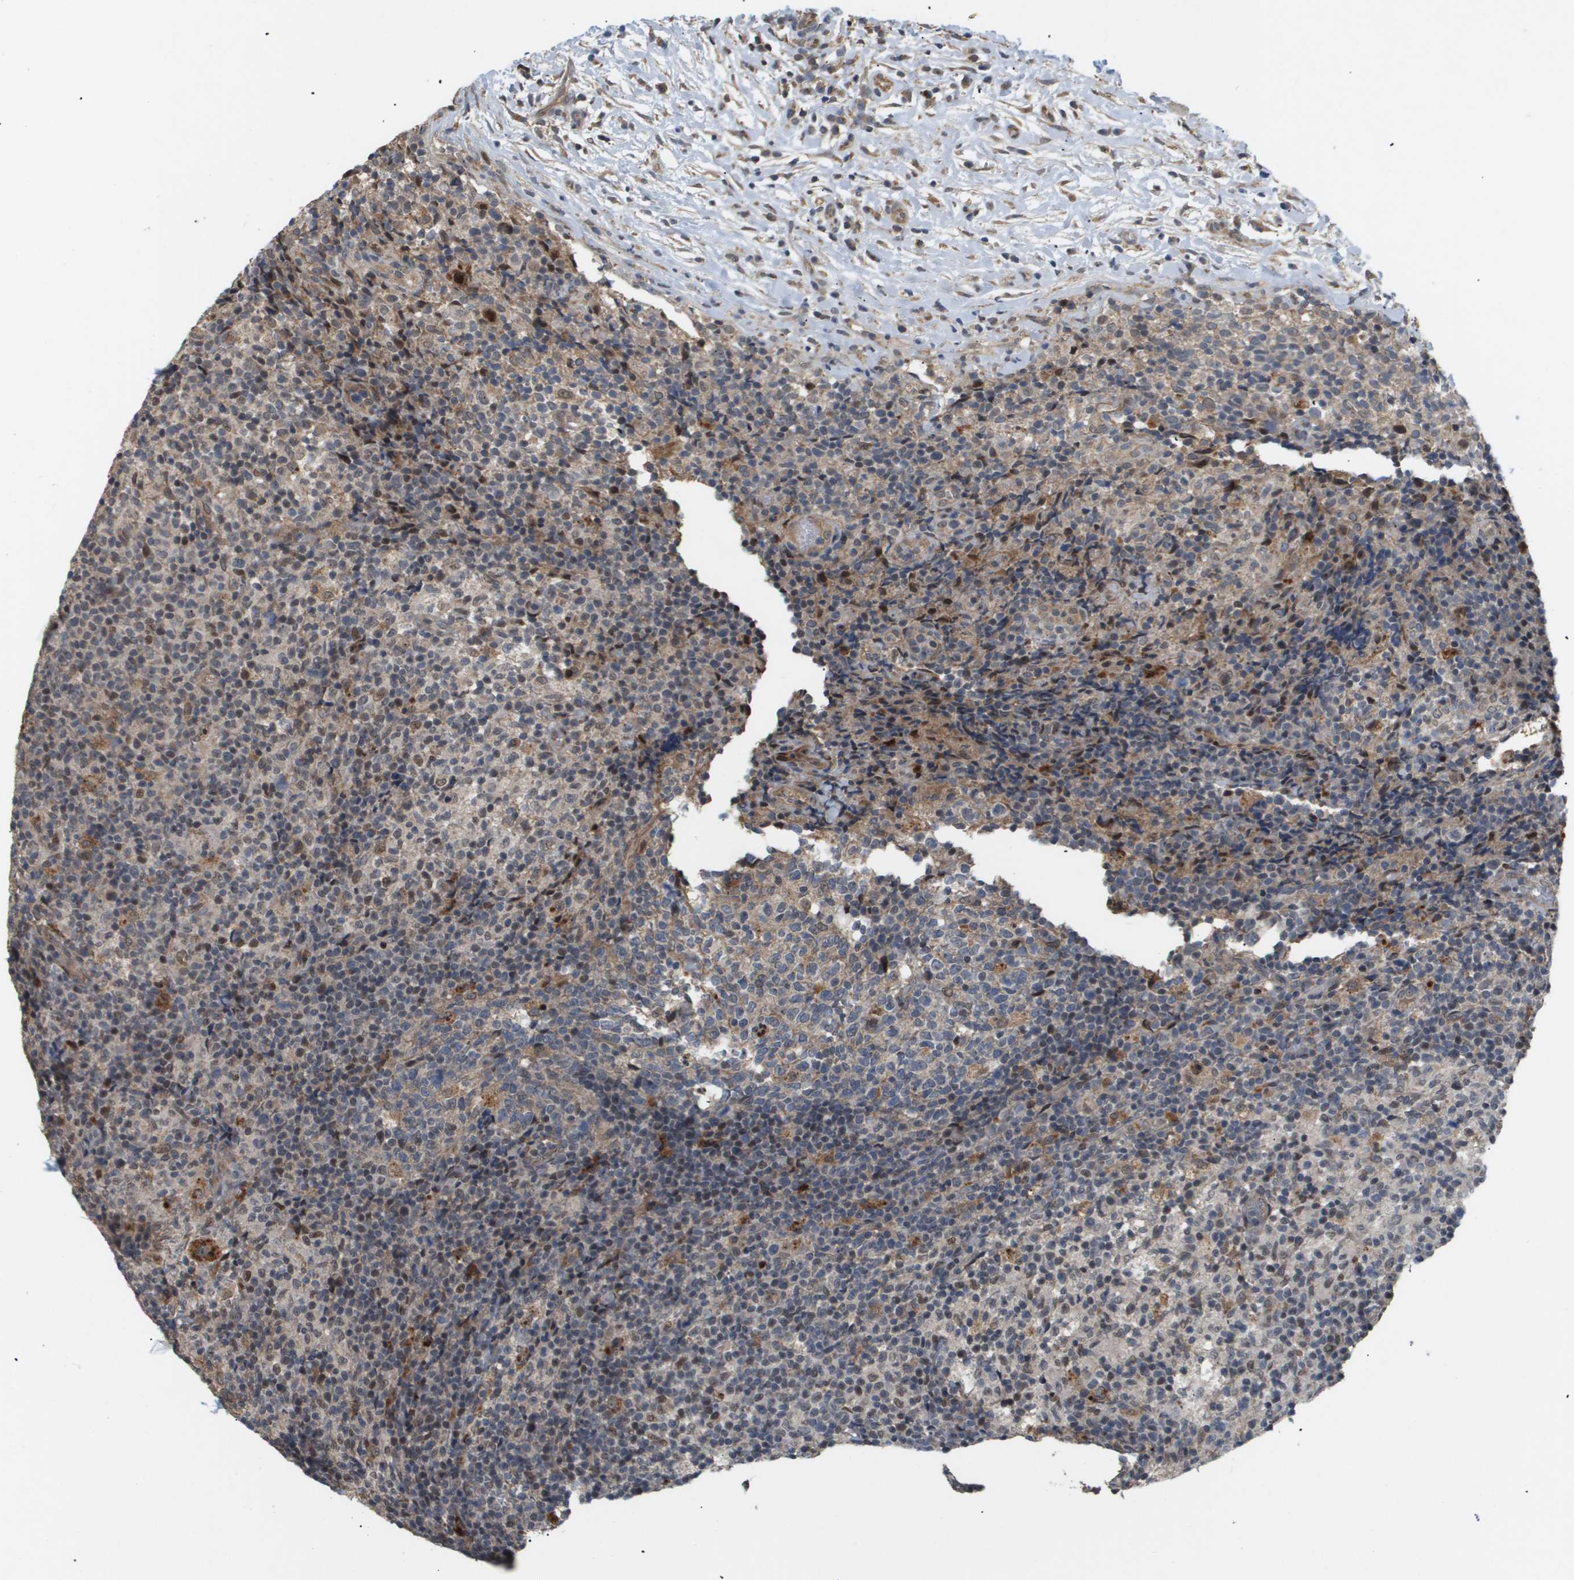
{"staining": {"intensity": "moderate", "quantity": "<25%", "location": "cytoplasmic/membranous,nuclear"}, "tissue": "lymph node", "cell_type": "Germinal center cells", "image_type": "normal", "snomed": [{"axis": "morphology", "description": "Normal tissue, NOS"}, {"axis": "morphology", "description": "Inflammation, NOS"}, {"axis": "topography", "description": "Lymph node"}], "caption": "Moderate cytoplasmic/membranous,nuclear protein staining is appreciated in about <25% of germinal center cells in lymph node.", "gene": "PDGFB", "patient": {"sex": "male", "age": 55}}